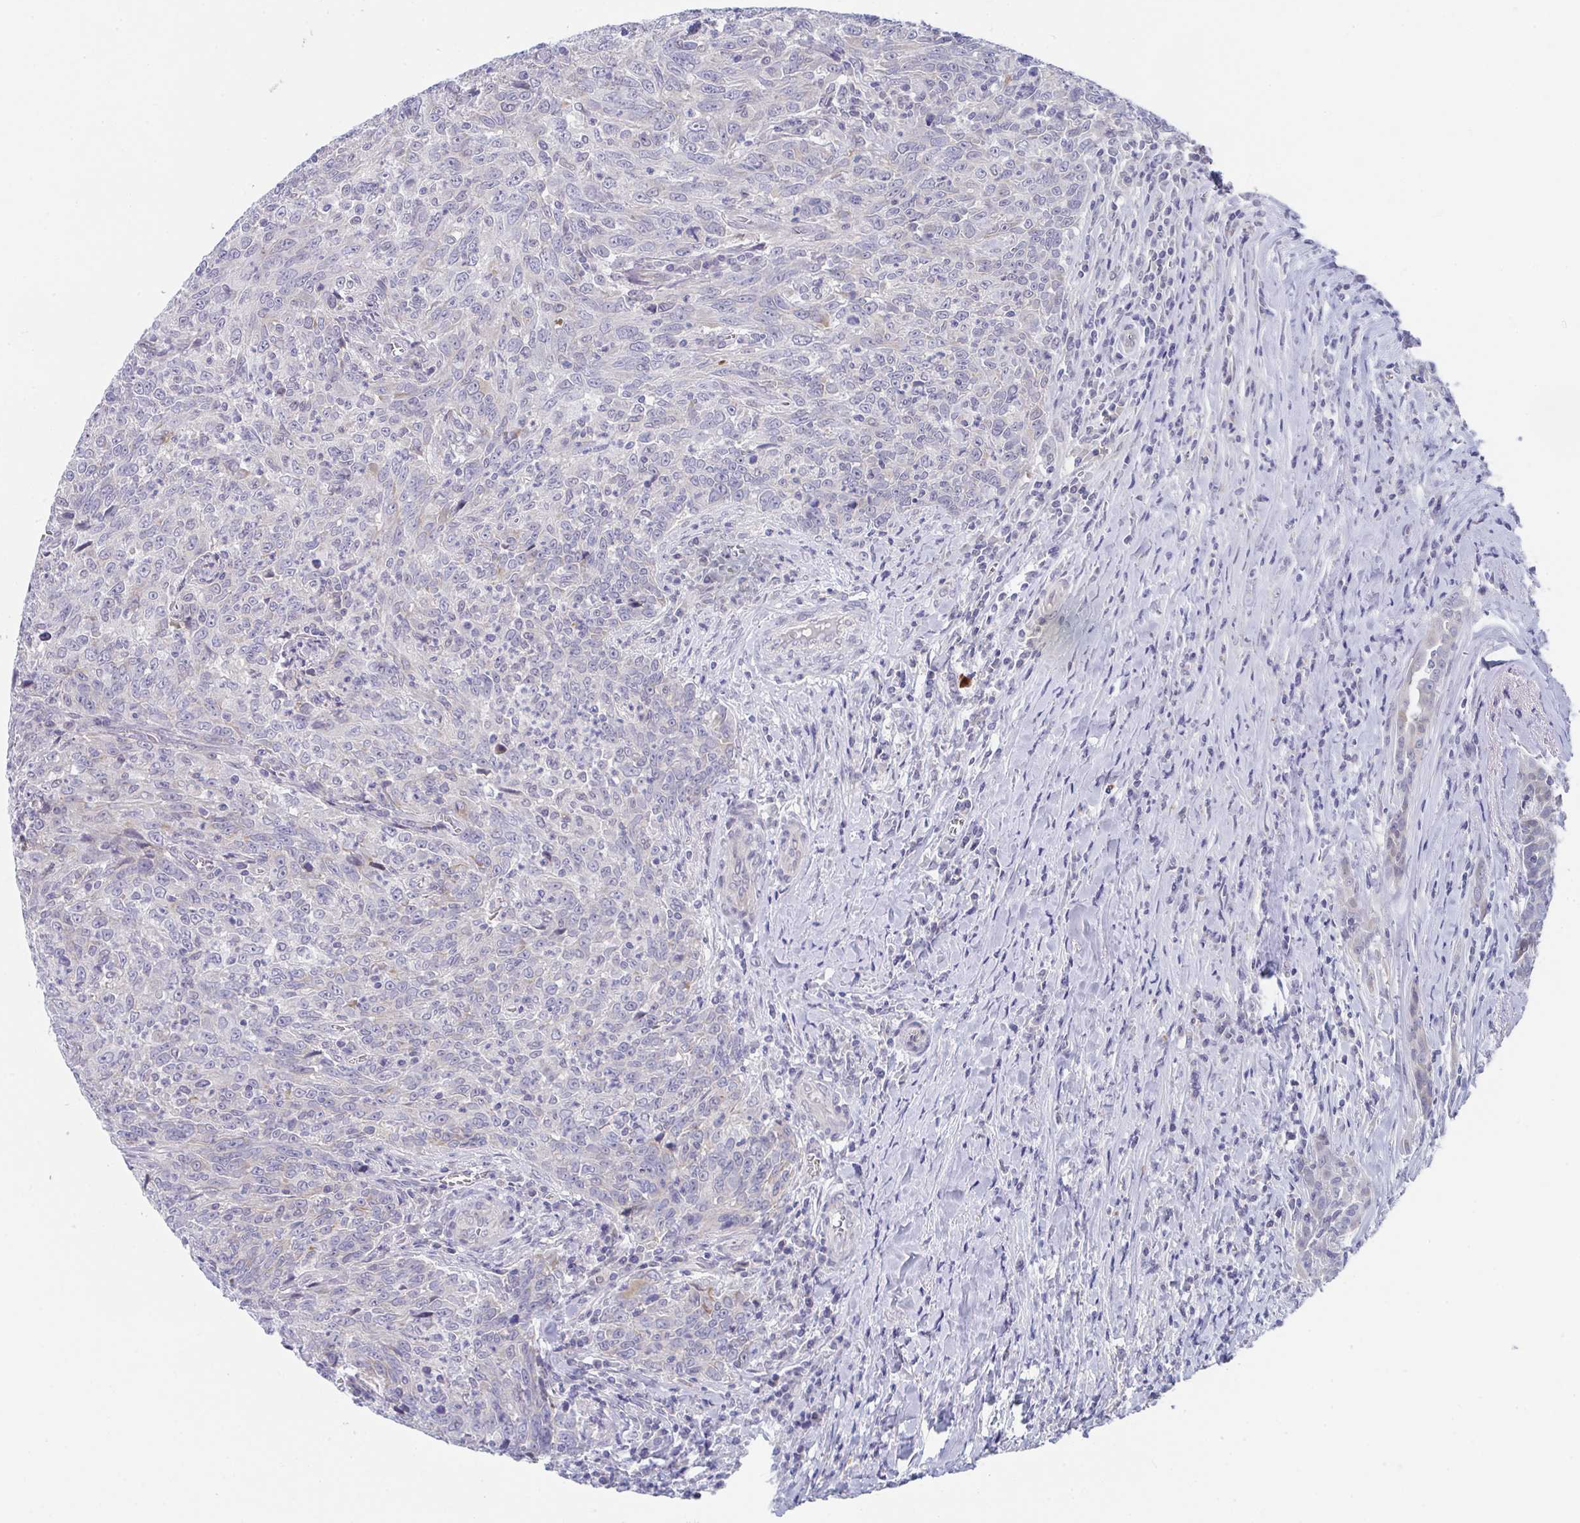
{"staining": {"intensity": "negative", "quantity": "none", "location": "none"}, "tissue": "breast cancer", "cell_type": "Tumor cells", "image_type": "cancer", "snomed": [{"axis": "morphology", "description": "Duct carcinoma"}, {"axis": "topography", "description": "Breast"}], "caption": "IHC photomicrograph of breast intraductal carcinoma stained for a protein (brown), which reveals no staining in tumor cells.", "gene": "VWDE", "patient": {"sex": "female", "age": 50}}